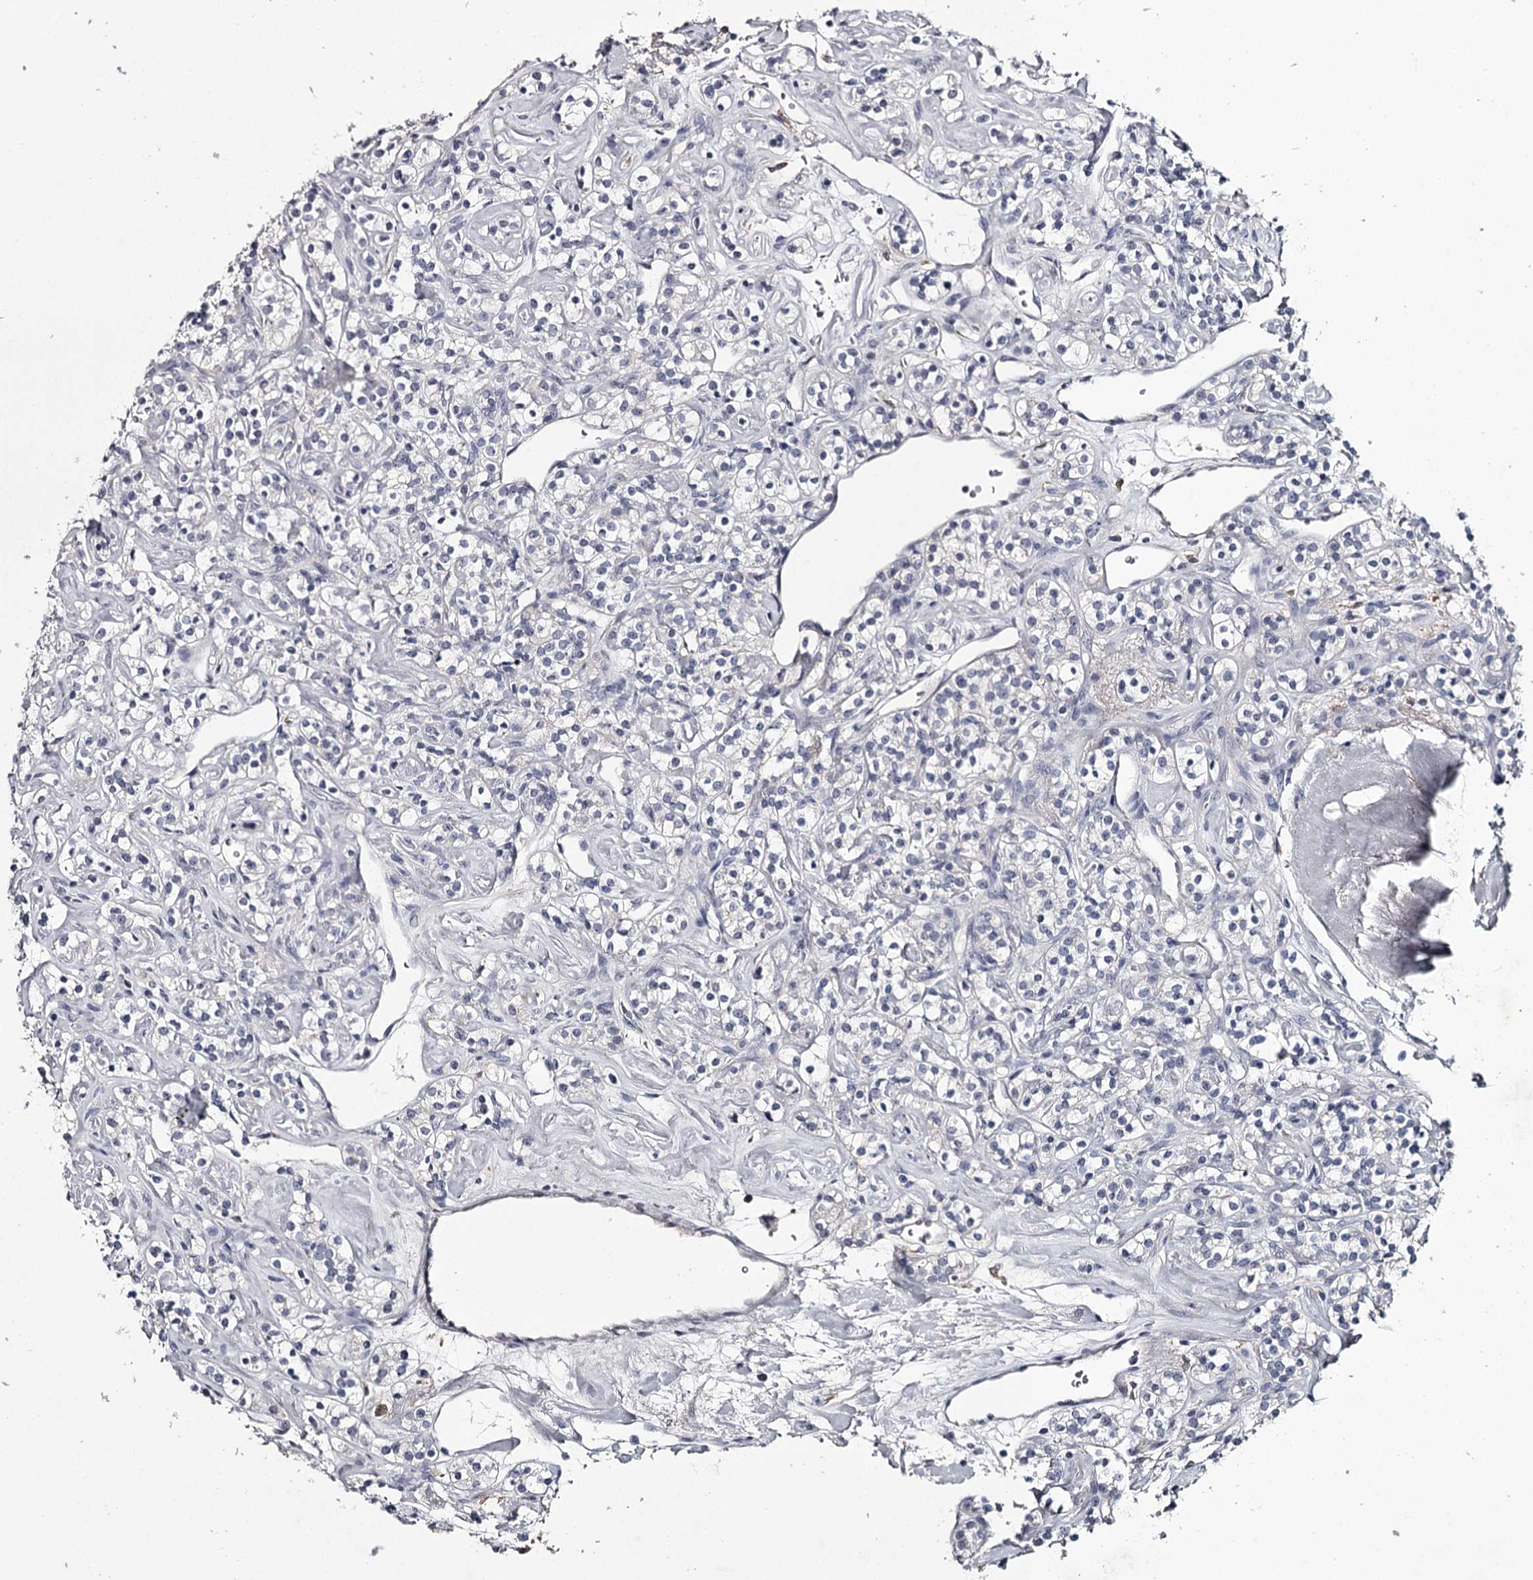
{"staining": {"intensity": "negative", "quantity": "none", "location": "none"}, "tissue": "renal cancer", "cell_type": "Tumor cells", "image_type": "cancer", "snomed": [{"axis": "morphology", "description": "Adenocarcinoma, NOS"}, {"axis": "topography", "description": "Kidney"}], "caption": "High power microscopy image of an immunohistochemistry (IHC) photomicrograph of adenocarcinoma (renal), revealing no significant expression in tumor cells.", "gene": "FDXACB1", "patient": {"sex": "male", "age": 77}}